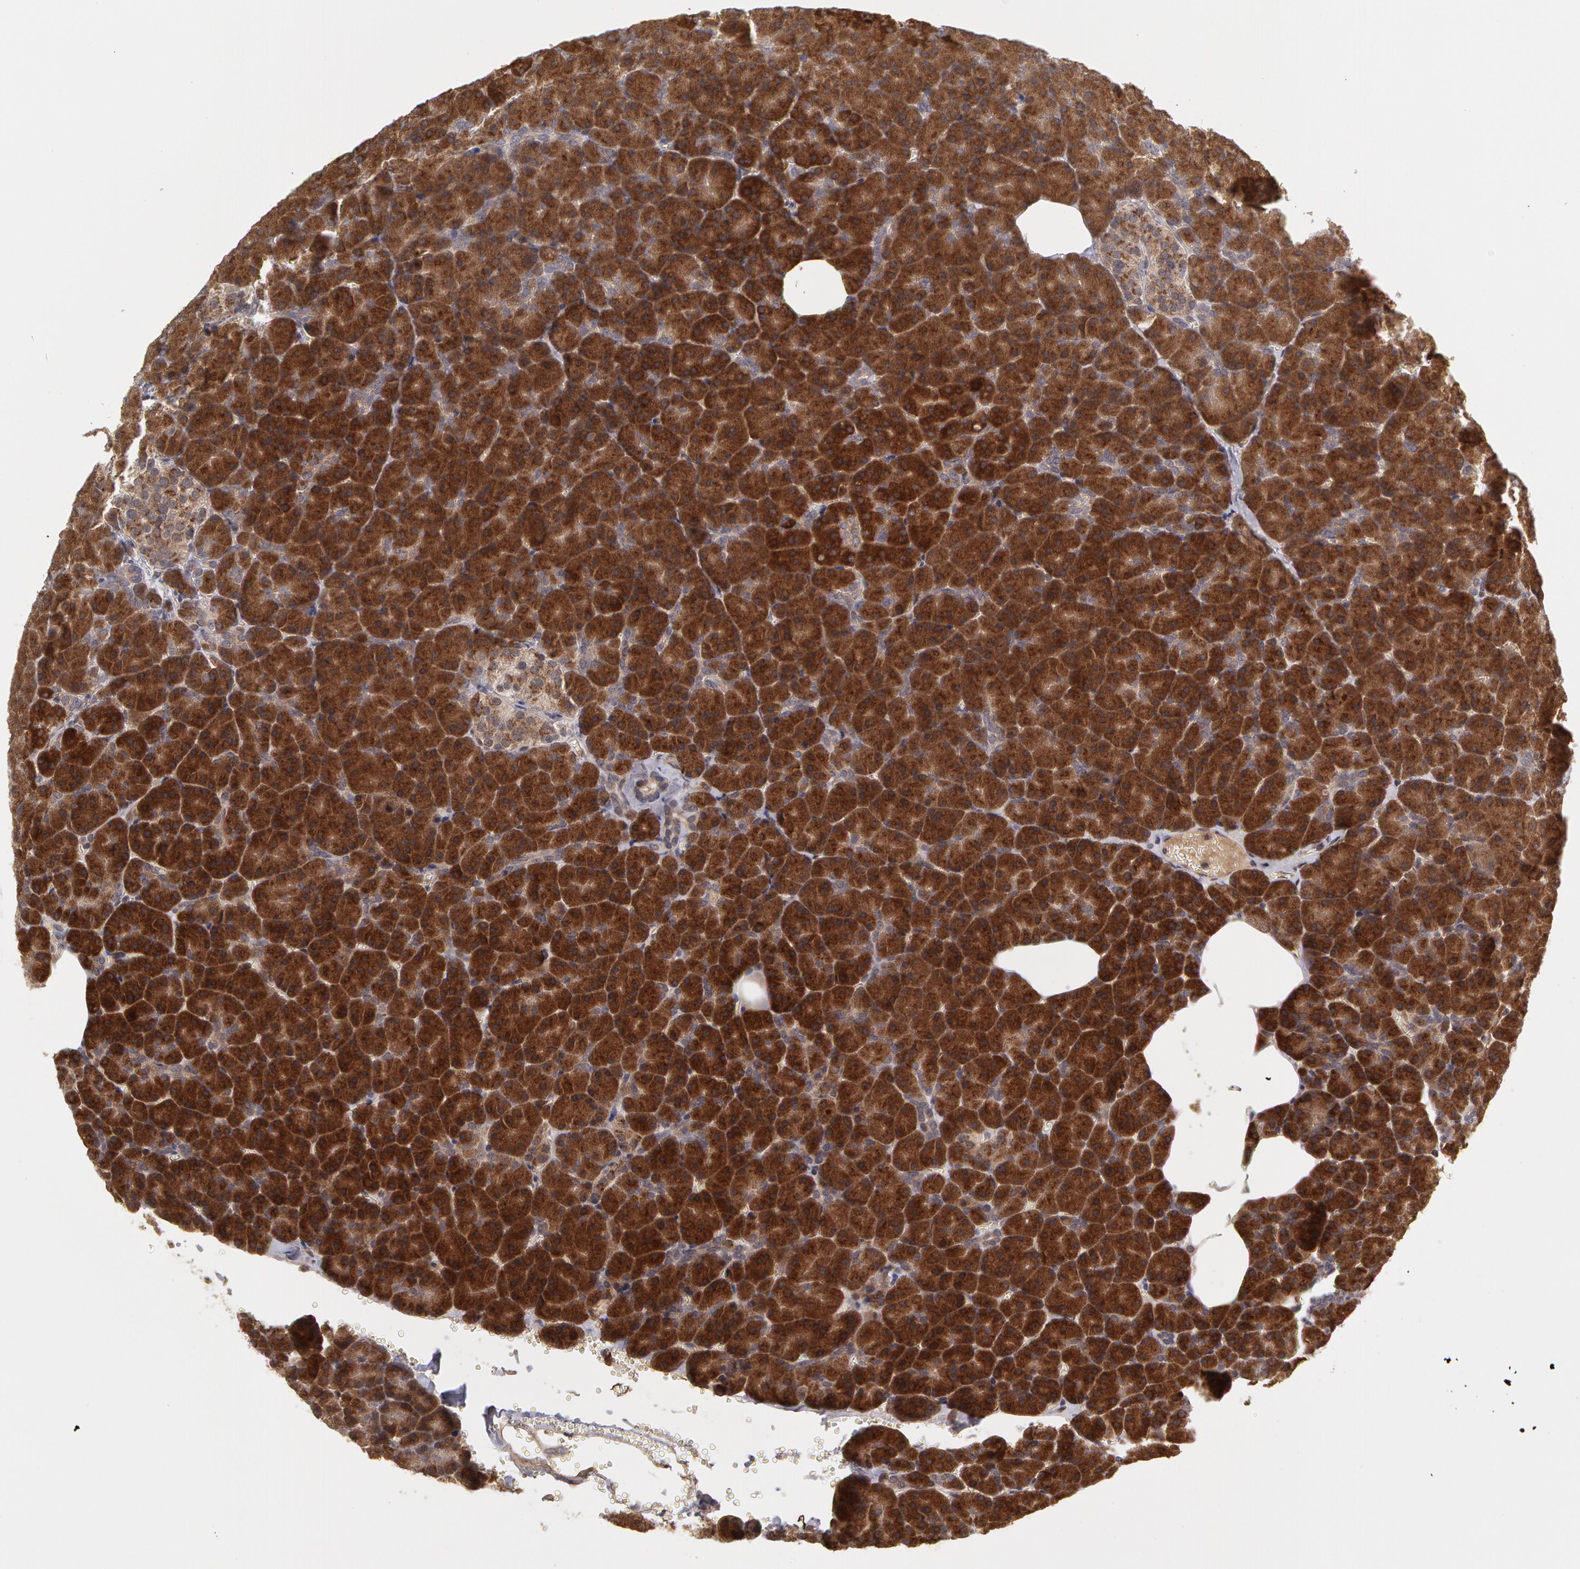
{"staining": {"intensity": "strong", "quantity": ">75%", "location": "cytoplasmic/membranous"}, "tissue": "pancreas", "cell_type": "Exocrine glandular cells", "image_type": "normal", "snomed": [{"axis": "morphology", "description": "Normal tissue, NOS"}, {"axis": "topography", "description": "Pancreas"}], "caption": "Immunohistochemistry histopathology image of unremarkable pancreas: pancreas stained using immunohistochemistry reveals high levels of strong protein expression localized specifically in the cytoplasmic/membranous of exocrine glandular cells, appearing as a cytoplasmic/membranous brown color.", "gene": "STX5", "patient": {"sex": "female", "age": 35}}